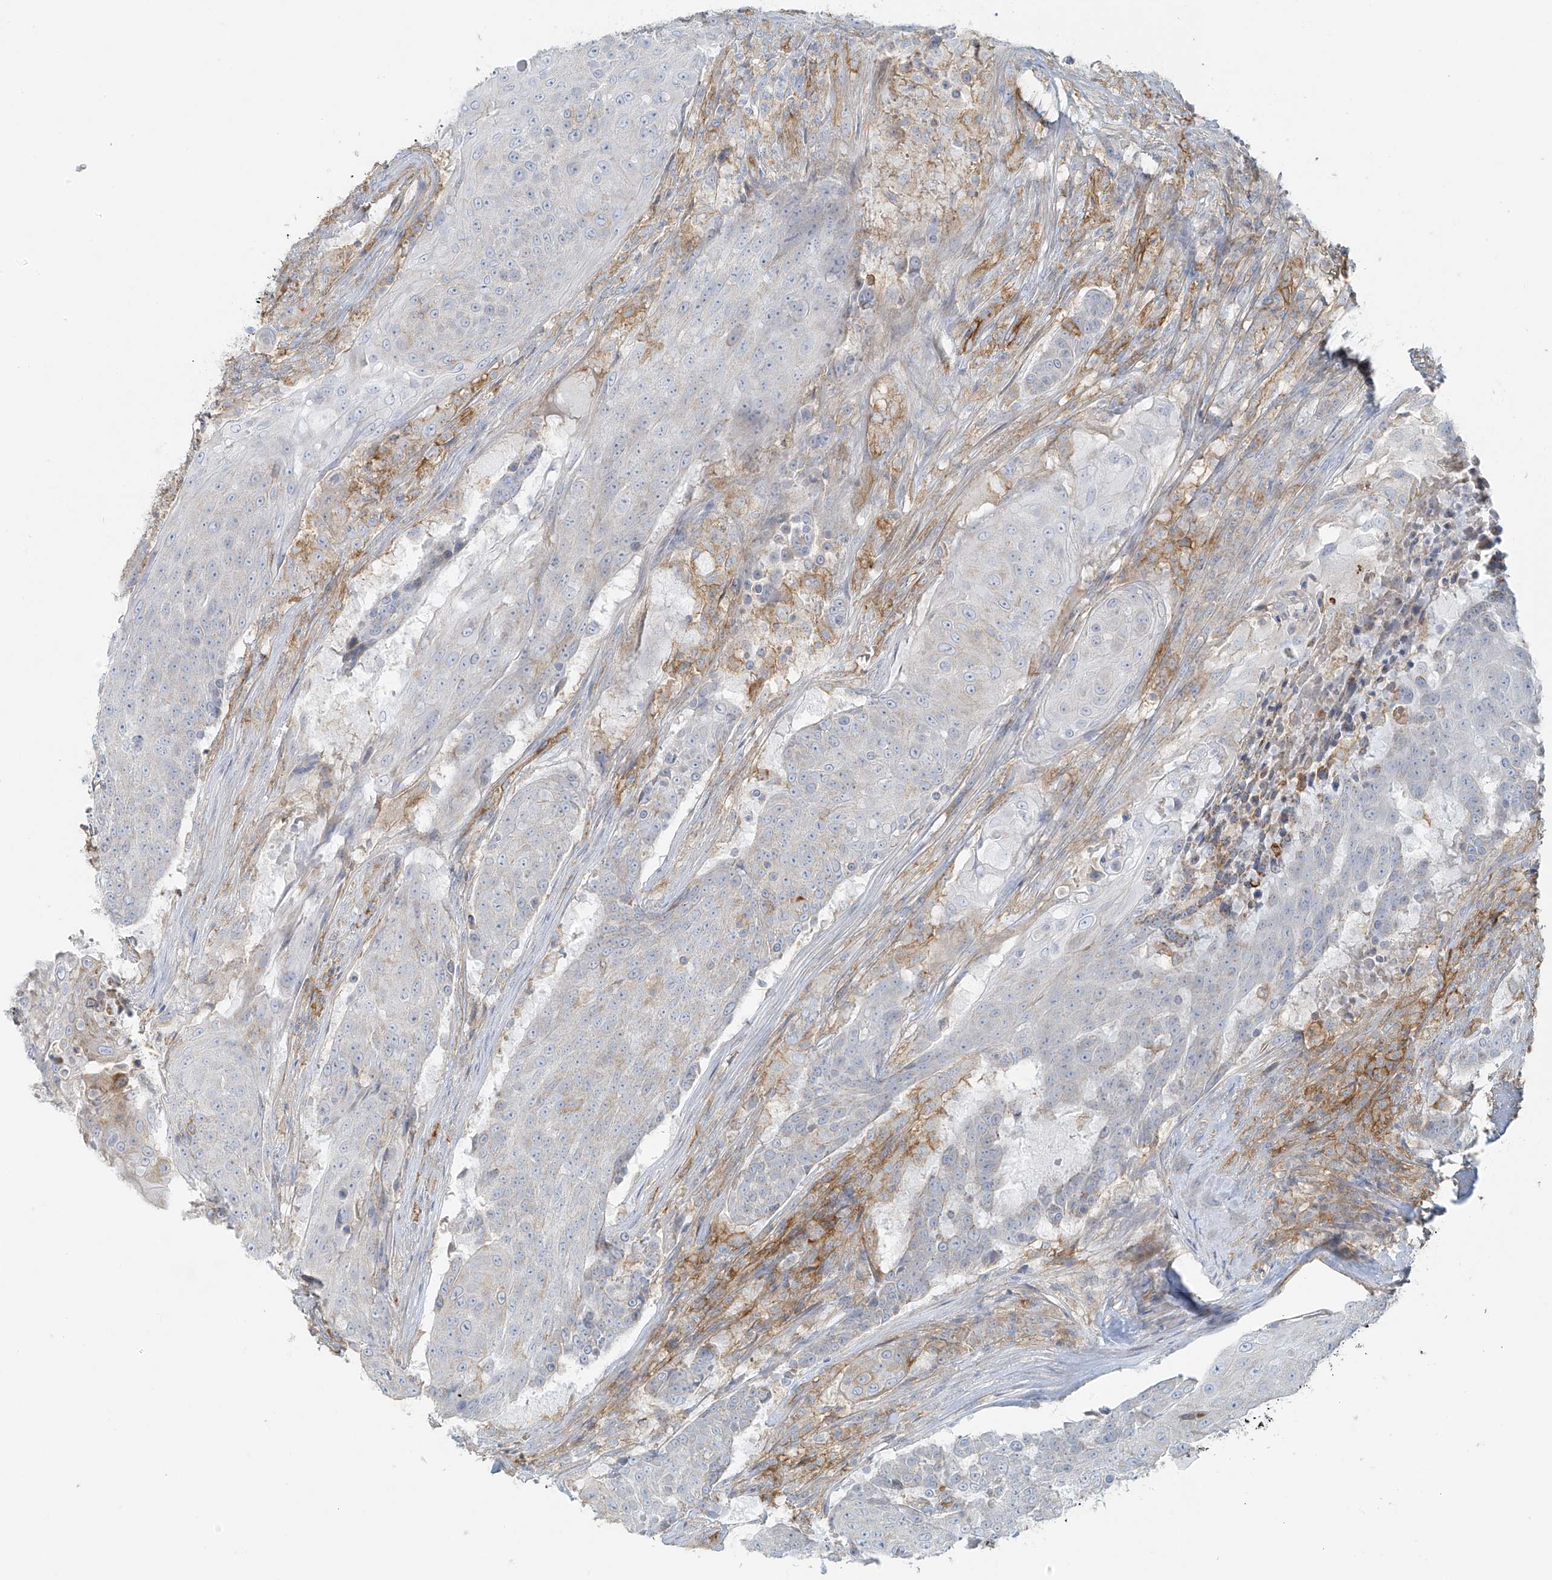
{"staining": {"intensity": "negative", "quantity": "none", "location": "none"}, "tissue": "urothelial cancer", "cell_type": "Tumor cells", "image_type": "cancer", "snomed": [{"axis": "morphology", "description": "Urothelial carcinoma, High grade"}, {"axis": "topography", "description": "Urinary bladder"}], "caption": "A high-resolution image shows immunohistochemistry staining of high-grade urothelial carcinoma, which displays no significant staining in tumor cells.", "gene": "VAMP5", "patient": {"sex": "female", "age": 63}}